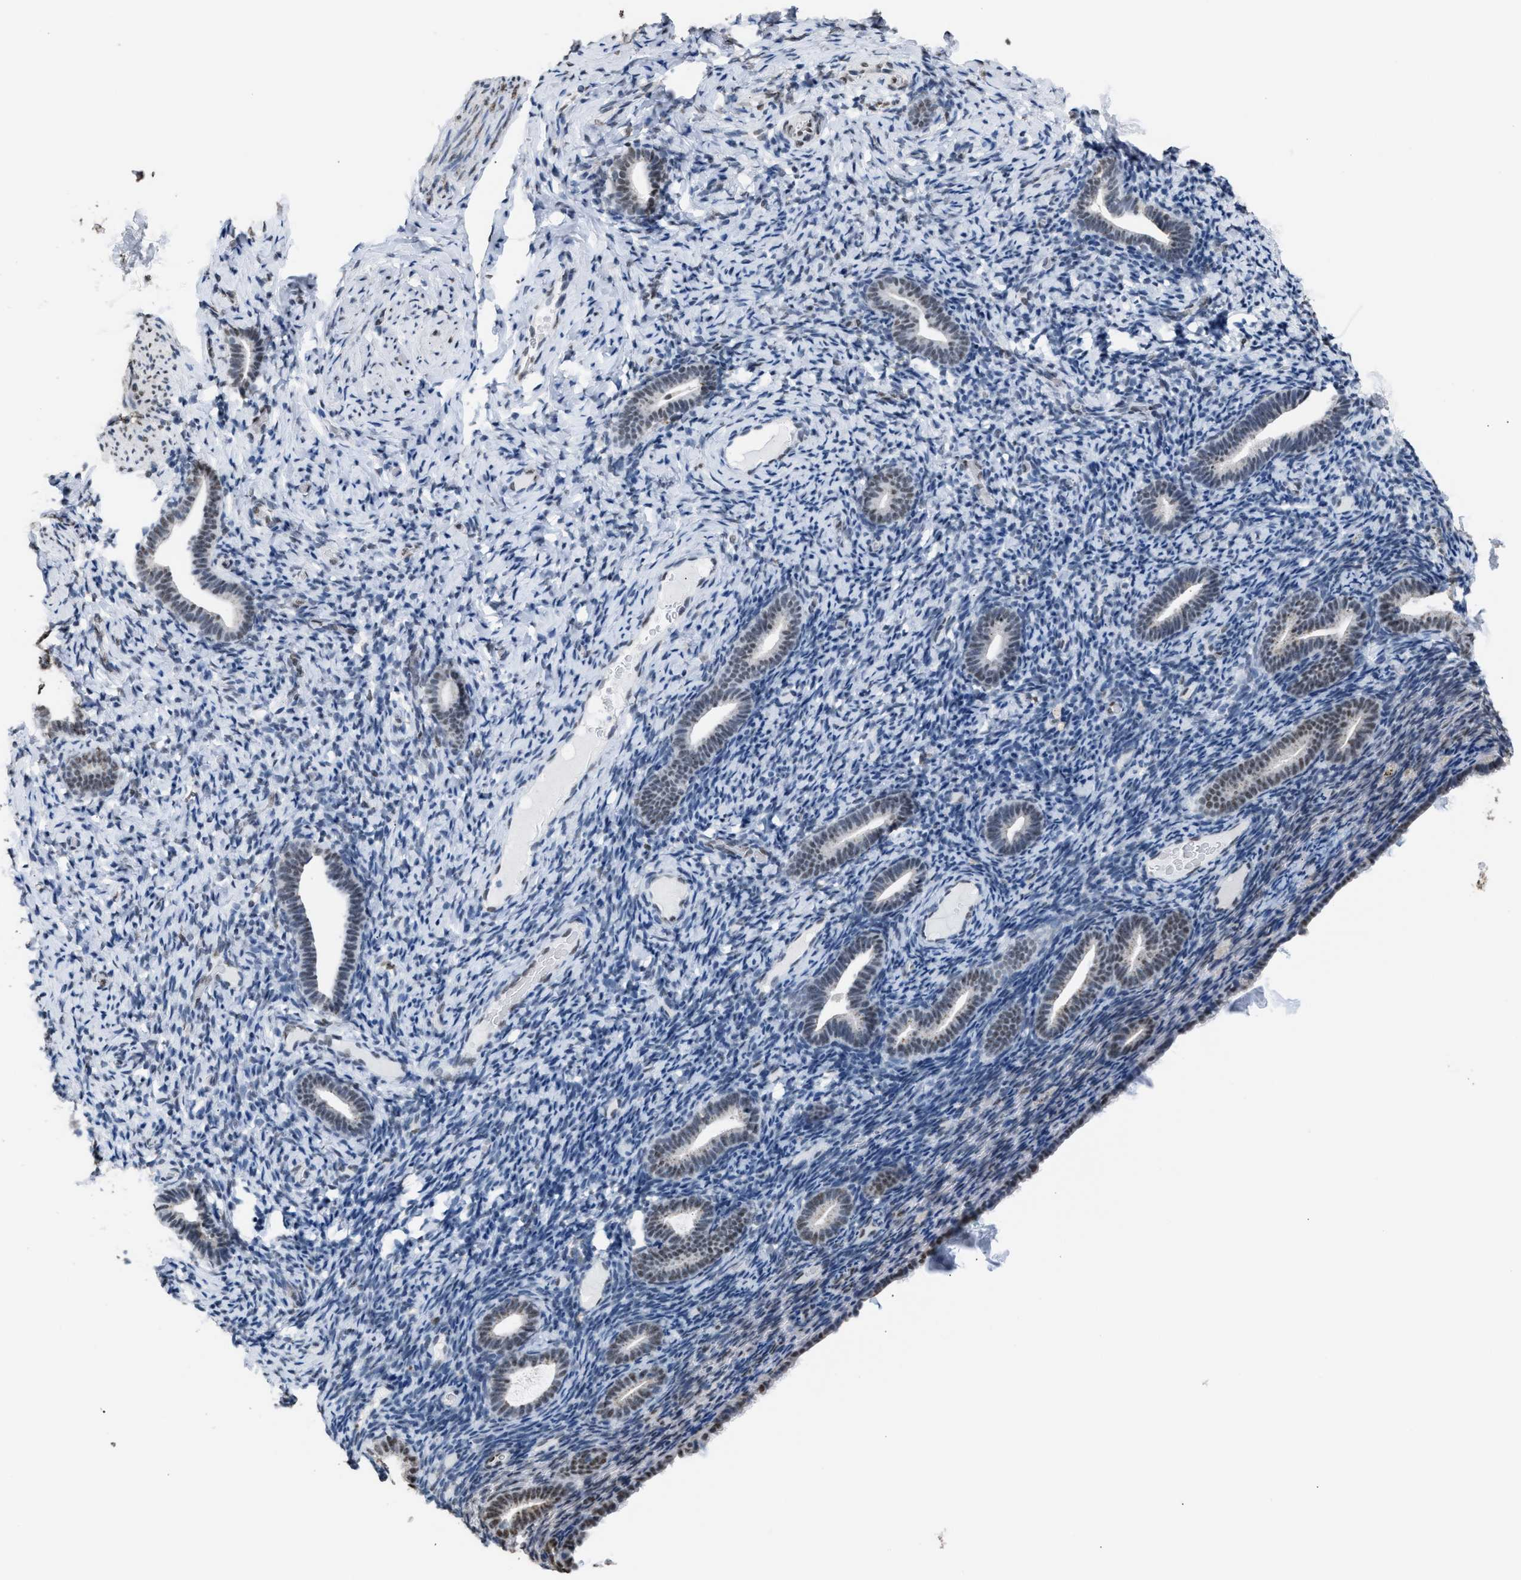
{"staining": {"intensity": "weak", "quantity": "<25%", "location": "nuclear"}, "tissue": "endometrium", "cell_type": "Cells in endometrial stroma", "image_type": "normal", "snomed": [{"axis": "morphology", "description": "Normal tissue, NOS"}, {"axis": "topography", "description": "Endometrium"}], "caption": "There is no significant expression in cells in endometrial stroma of endometrium. The staining is performed using DAB (3,3'-diaminobenzidine) brown chromogen with nuclei counter-stained in using hematoxylin.", "gene": "CCAR2", "patient": {"sex": "female", "age": 51}}